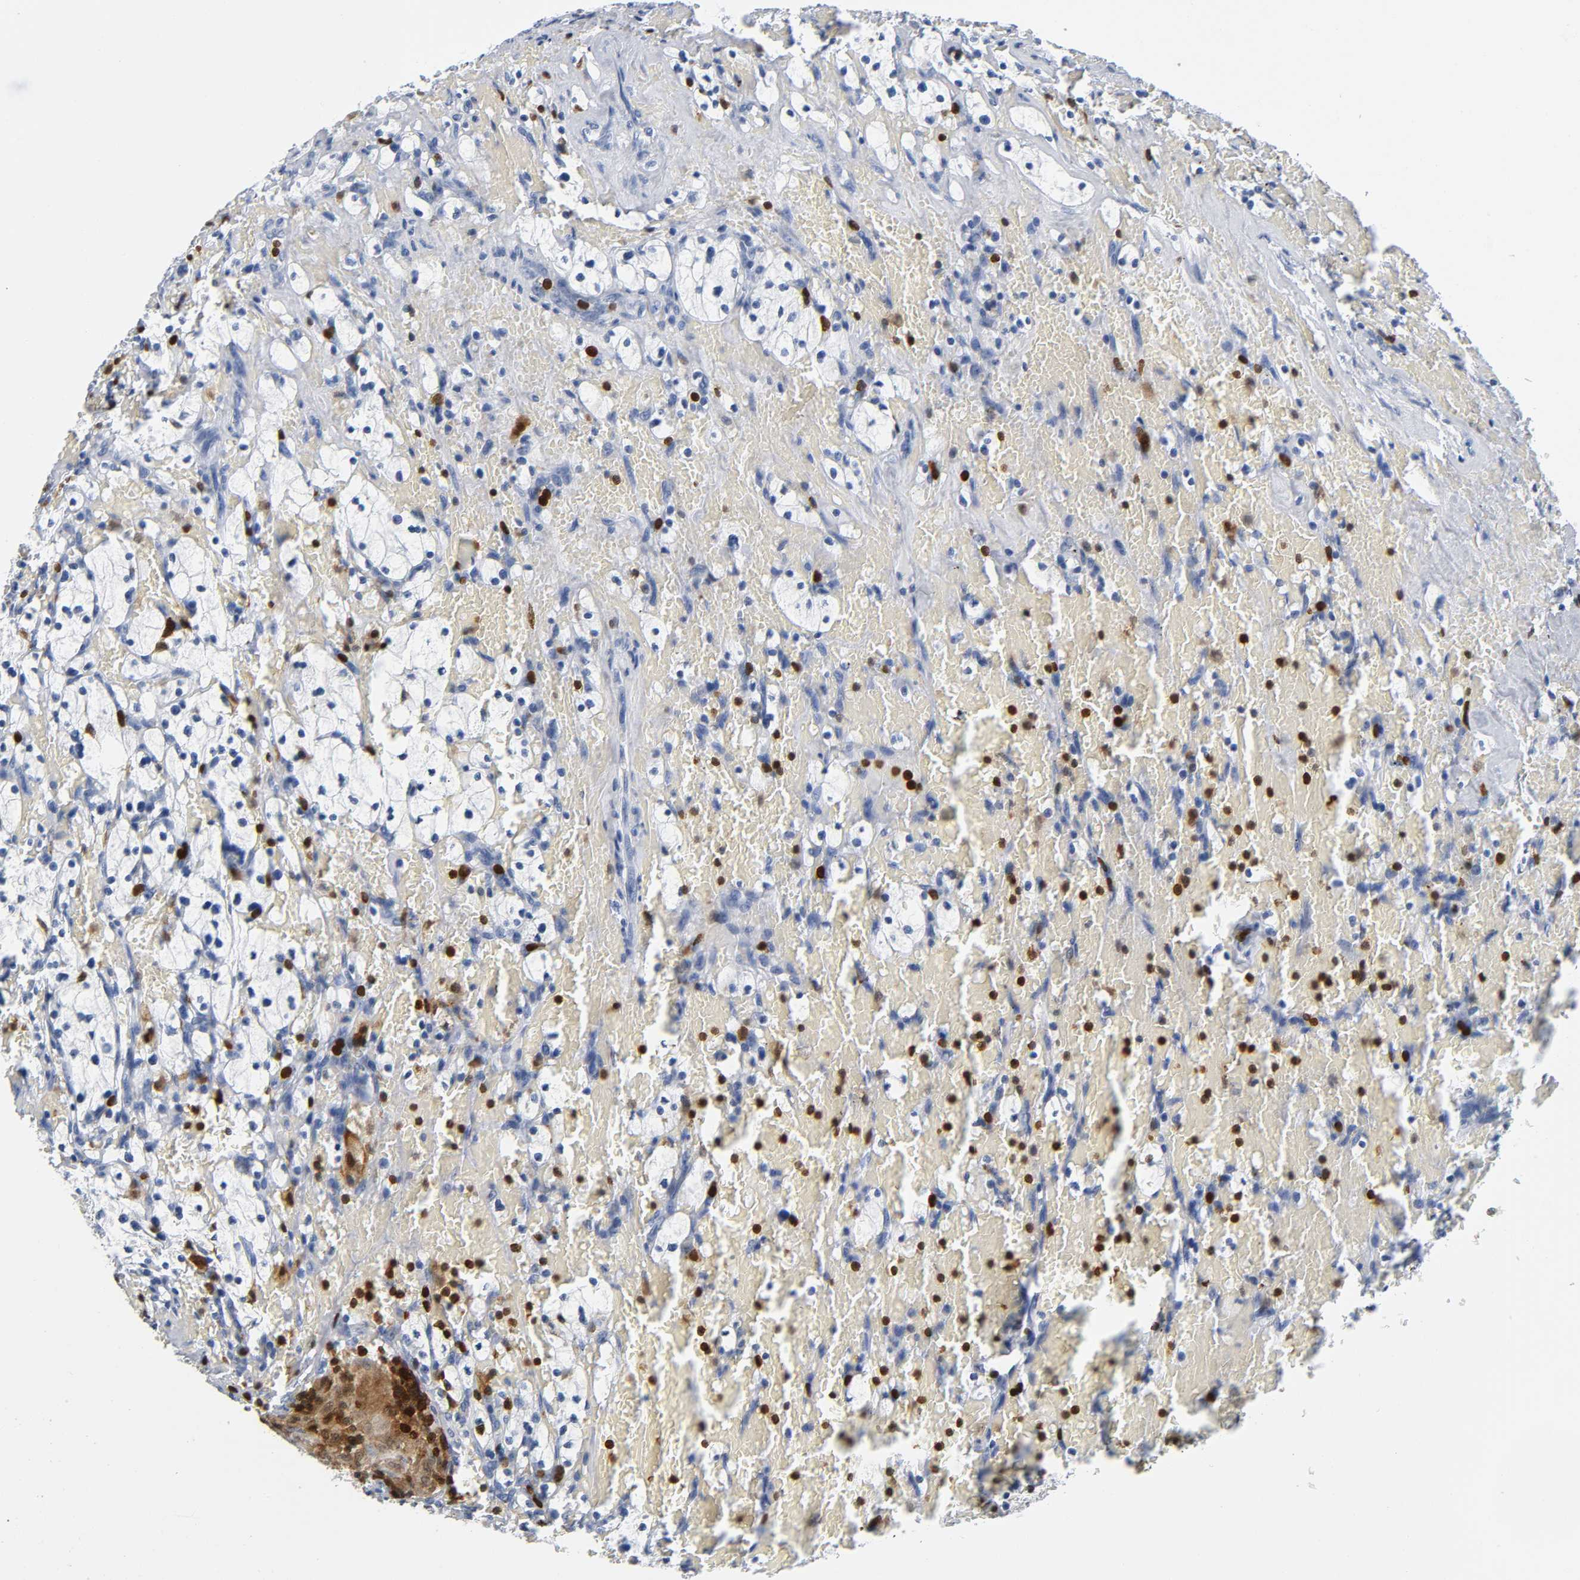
{"staining": {"intensity": "negative", "quantity": "none", "location": "none"}, "tissue": "renal cancer", "cell_type": "Tumor cells", "image_type": "cancer", "snomed": [{"axis": "morphology", "description": "Adenocarcinoma, NOS"}, {"axis": "topography", "description": "Kidney"}], "caption": "High magnification brightfield microscopy of renal cancer (adenocarcinoma) stained with DAB (3,3'-diaminobenzidine) (brown) and counterstained with hematoxylin (blue): tumor cells show no significant staining. Nuclei are stained in blue.", "gene": "DOK2", "patient": {"sex": "female", "age": 83}}